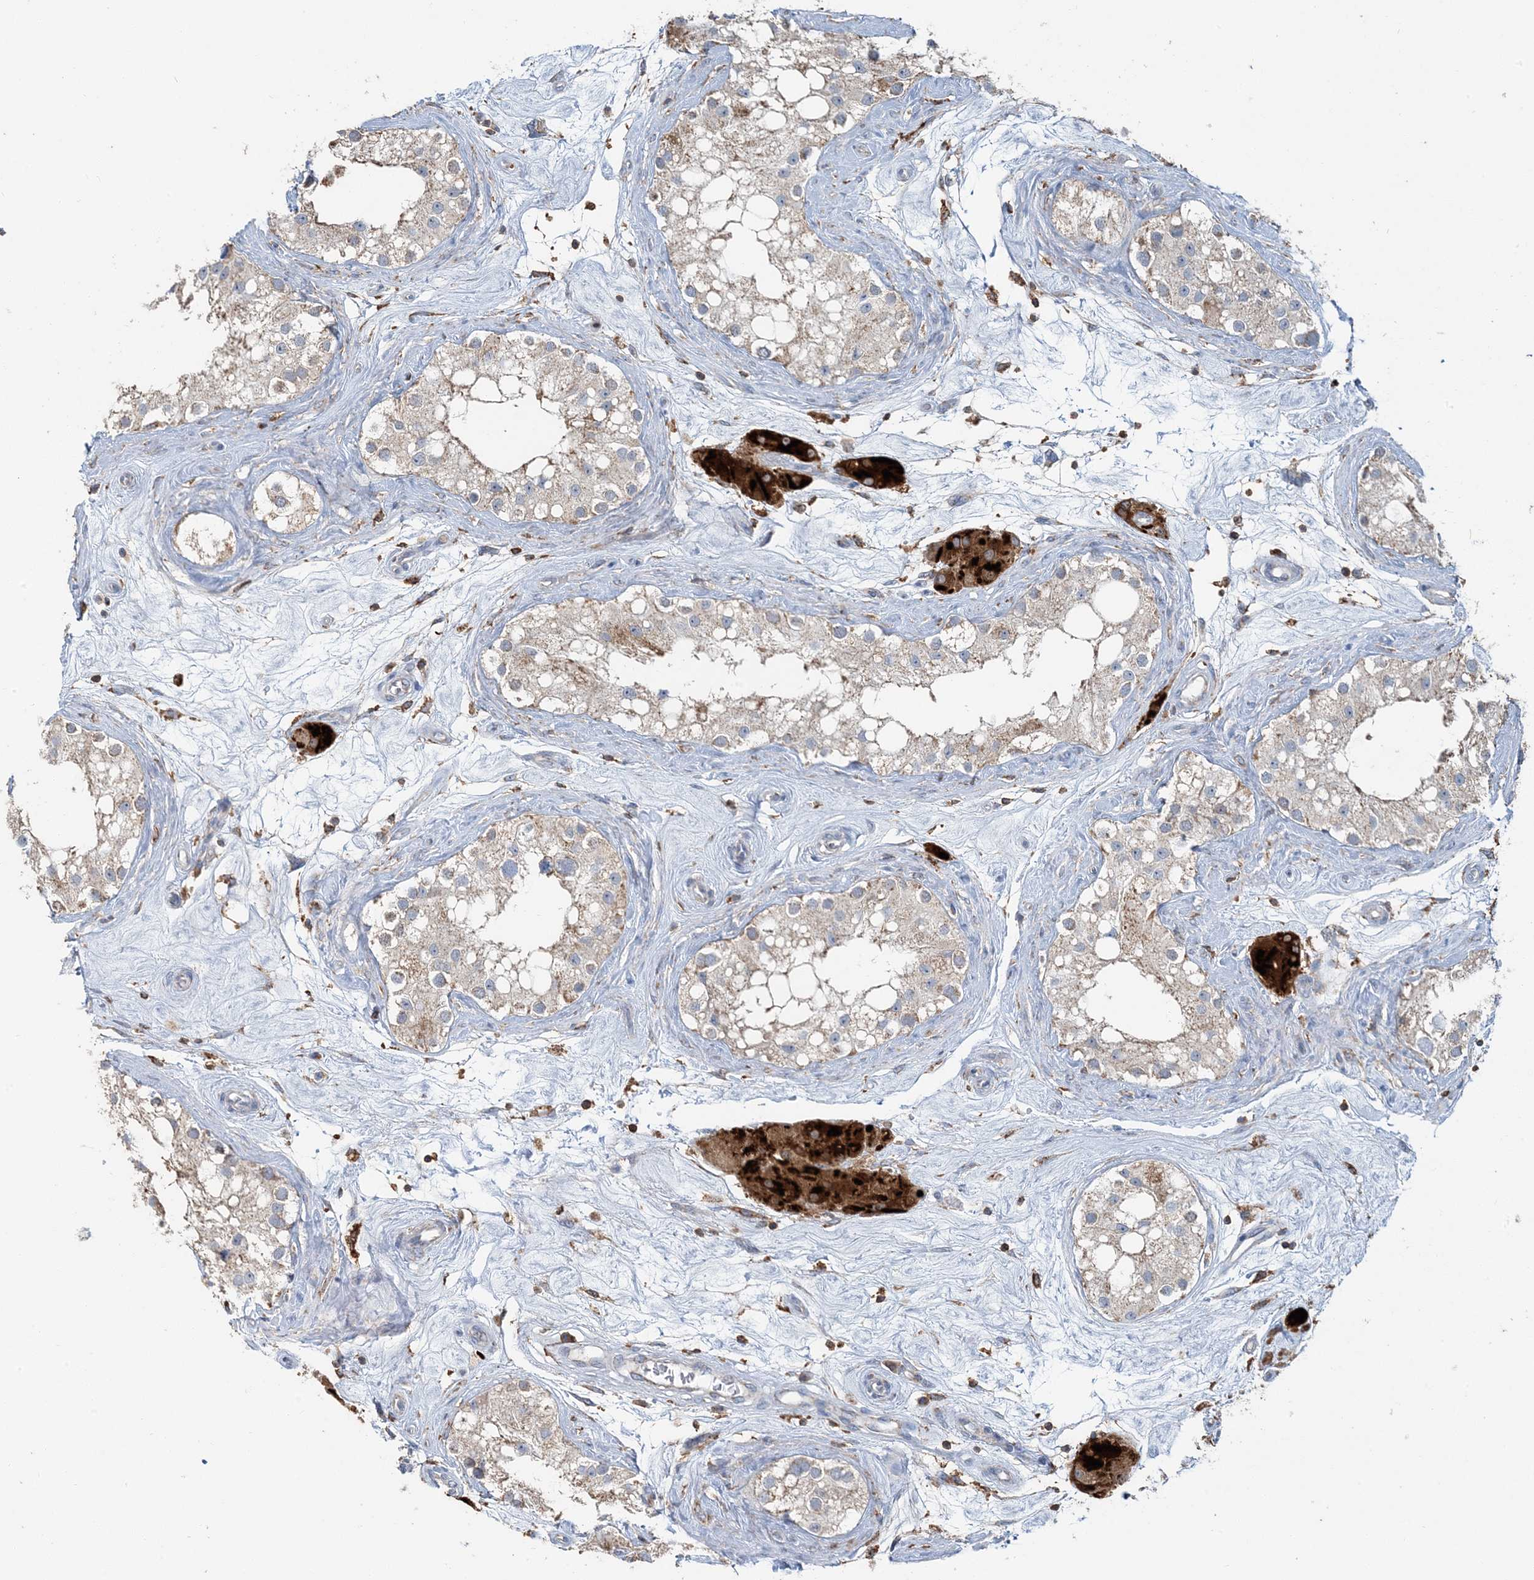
{"staining": {"intensity": "weak", "quantity": "<25%", "location": "cytoplasmic/membranous"}, "tissue": "testis", "cell_type": "Cells in seminiferous ducts", "image_type": "normal", "snomed": [{"axis": "morphology", "description": "Normal tissue, NOS"}, {"axis": "topography", "description": "Testis"}], "caption": "A micrograph of human testis is negative for staining in cells in seminiferous ducts. Brightfield microscopy of IHC stained with DAB (brown) and hematoxylin (blue), captured at high magnification.", "gene": "TMLHE", "patient": {"sex": "male", "age": 84}}